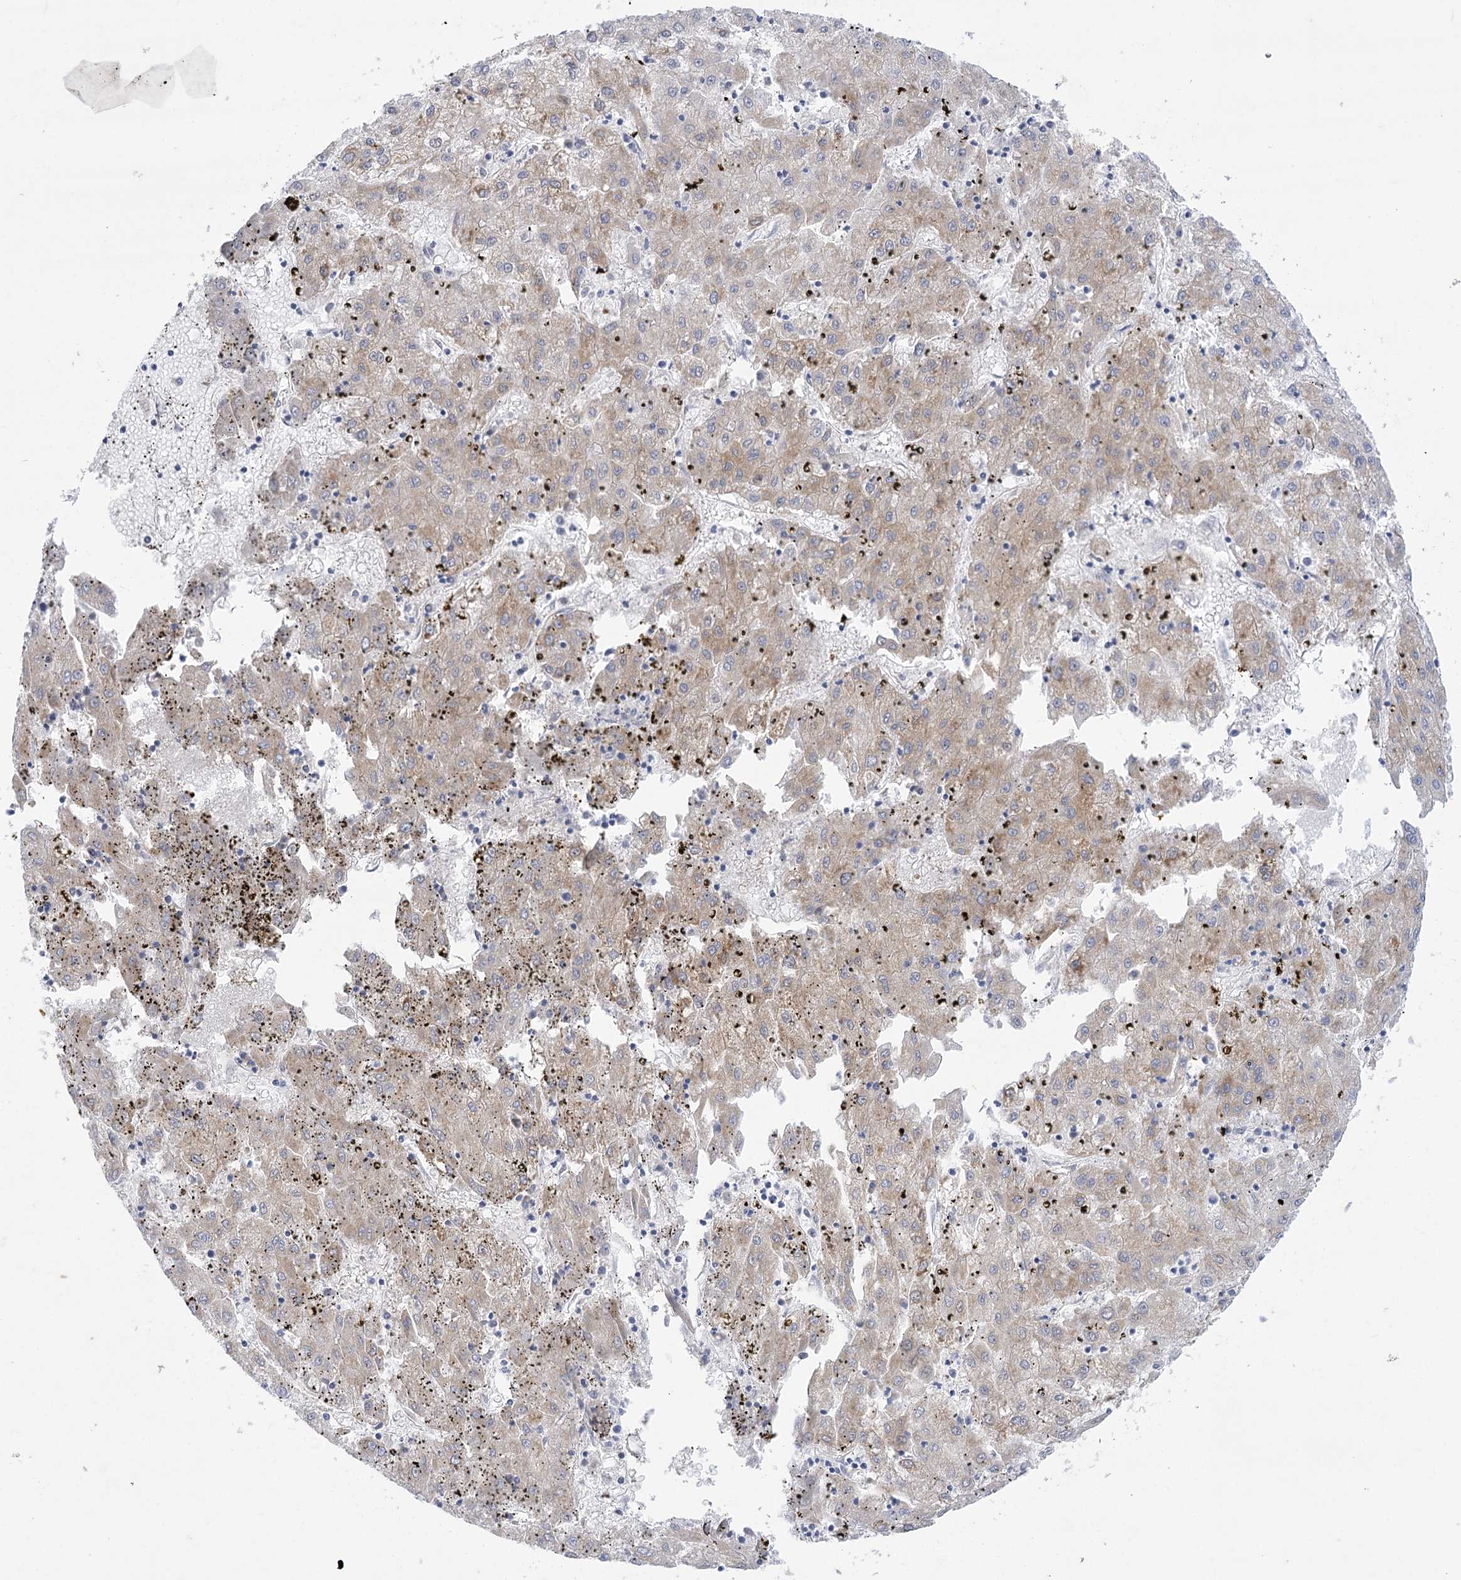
{"staining": {"intensity": "weak", "quantity": ">75%", "location": "cytoplasmic/membranous"}, "tissue": "liver cancer", "cell_type": "Tumor cells", "image_type": "cancer", "snomed": [{"axis": "morphology", "description": "Carcinoma, Hepatocellular, NOS"}, {"axis": "topography", "description": "Liver"}], "caption": "Liver cancer was stained to show a protein in brown. There is low levels of weak cytoplasmic/membranous staining in about >75% of tumor cells.", "gene": "DHTKD1", "patient": {"sex": "male", "age": 72}}